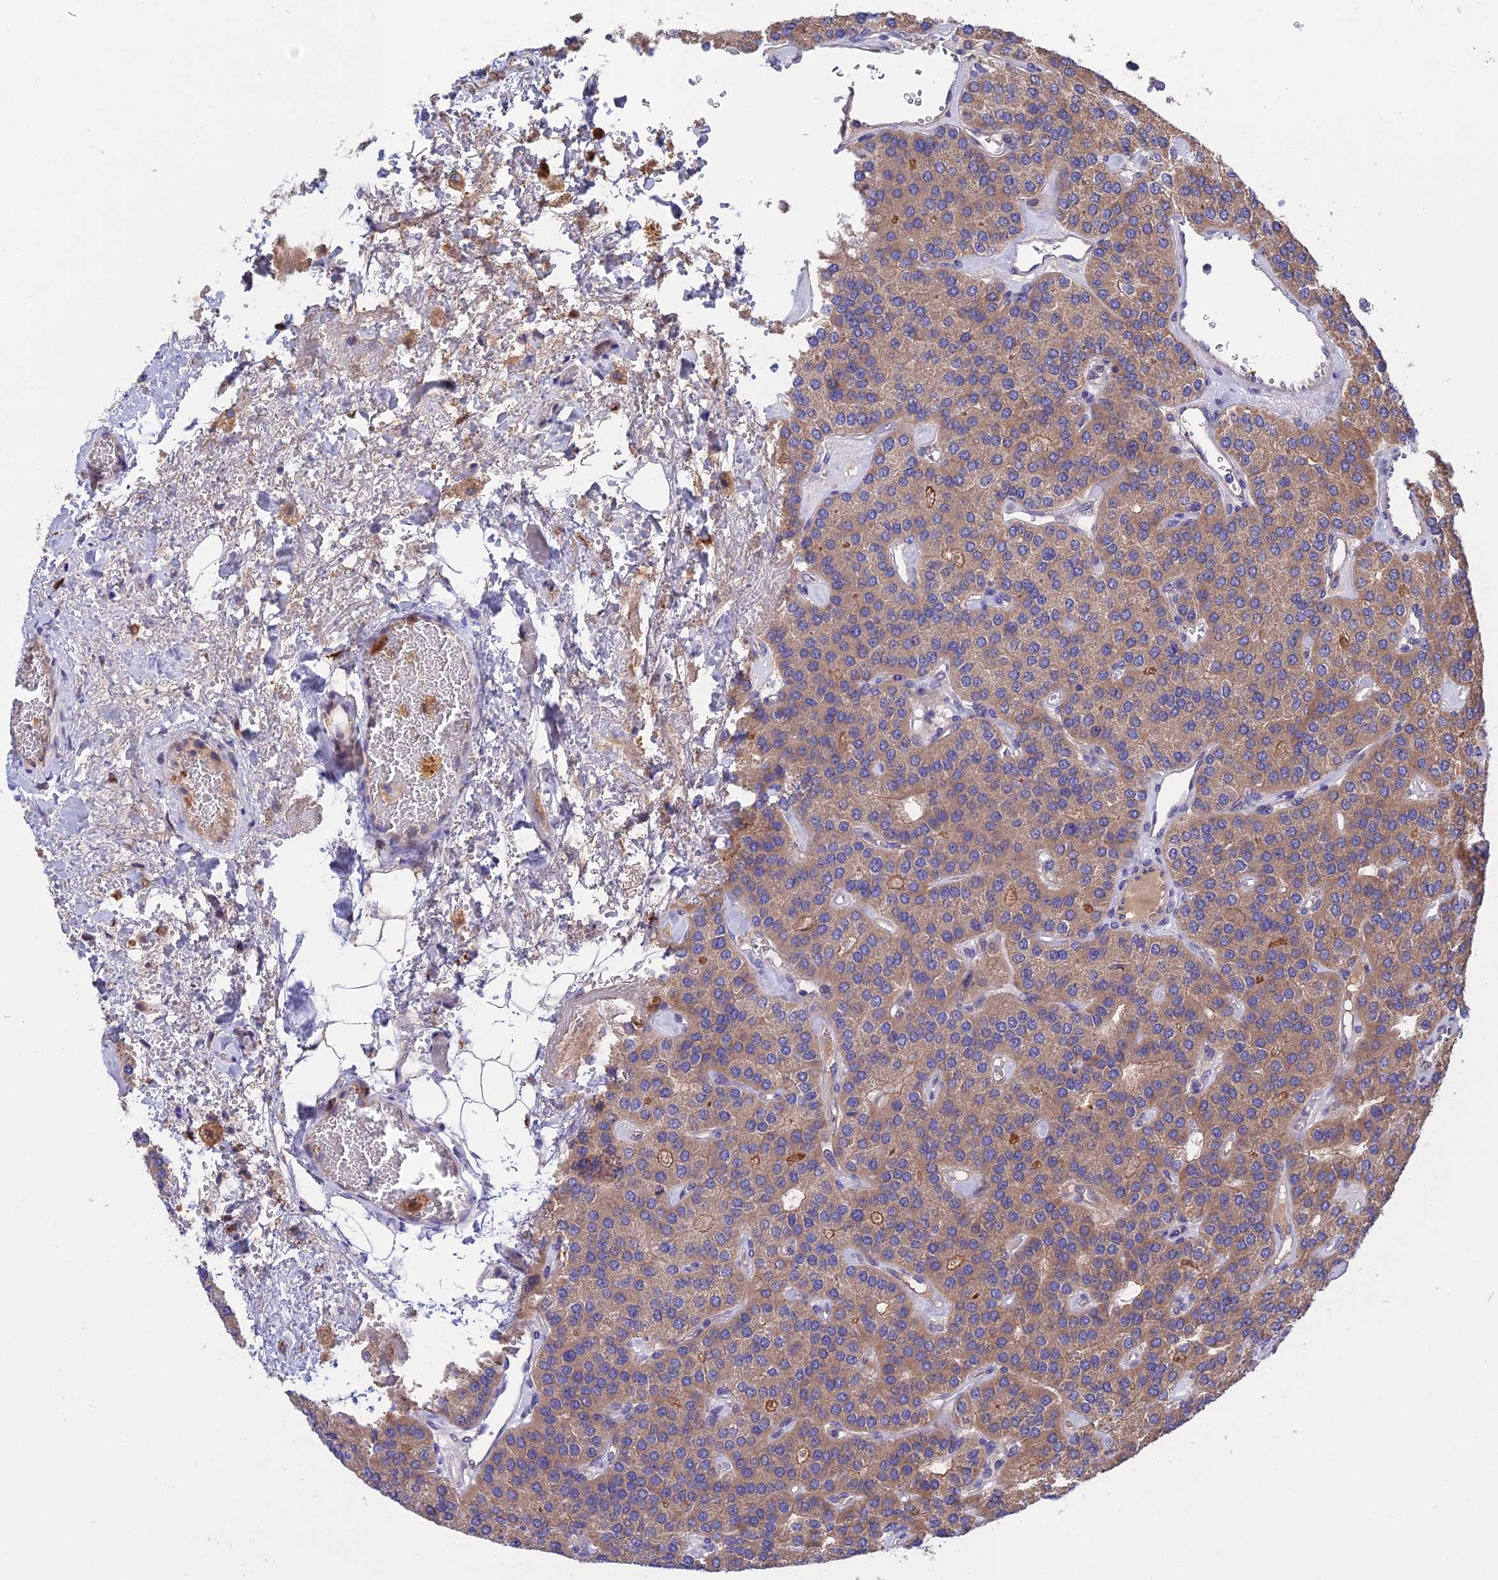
{"staining": {"intensity": "moderate", "quantity": ">75%", "location": "cytoplasmic/membranous"}, "tissue": "parathyroid gland", "cell_type": "Glandular cells", "image_type": "normal", "snomed": [{"axis": "morphology", "description": "Normal tissue, NOS"}, {"axis": "morphology", "description": "Adenoma, NOS"}, {"axis": "topography", "description": "Parathyroid gland"}], "caption": "Immunohistochemistry (DAB) staining of unremarkable parathyroid gland reveals moderate cytoplasmic/membranous protein positivity in approximately >75% of glandular cells.", "gene": "CRACD", "patient": {"sex": "female", "age": 86}}